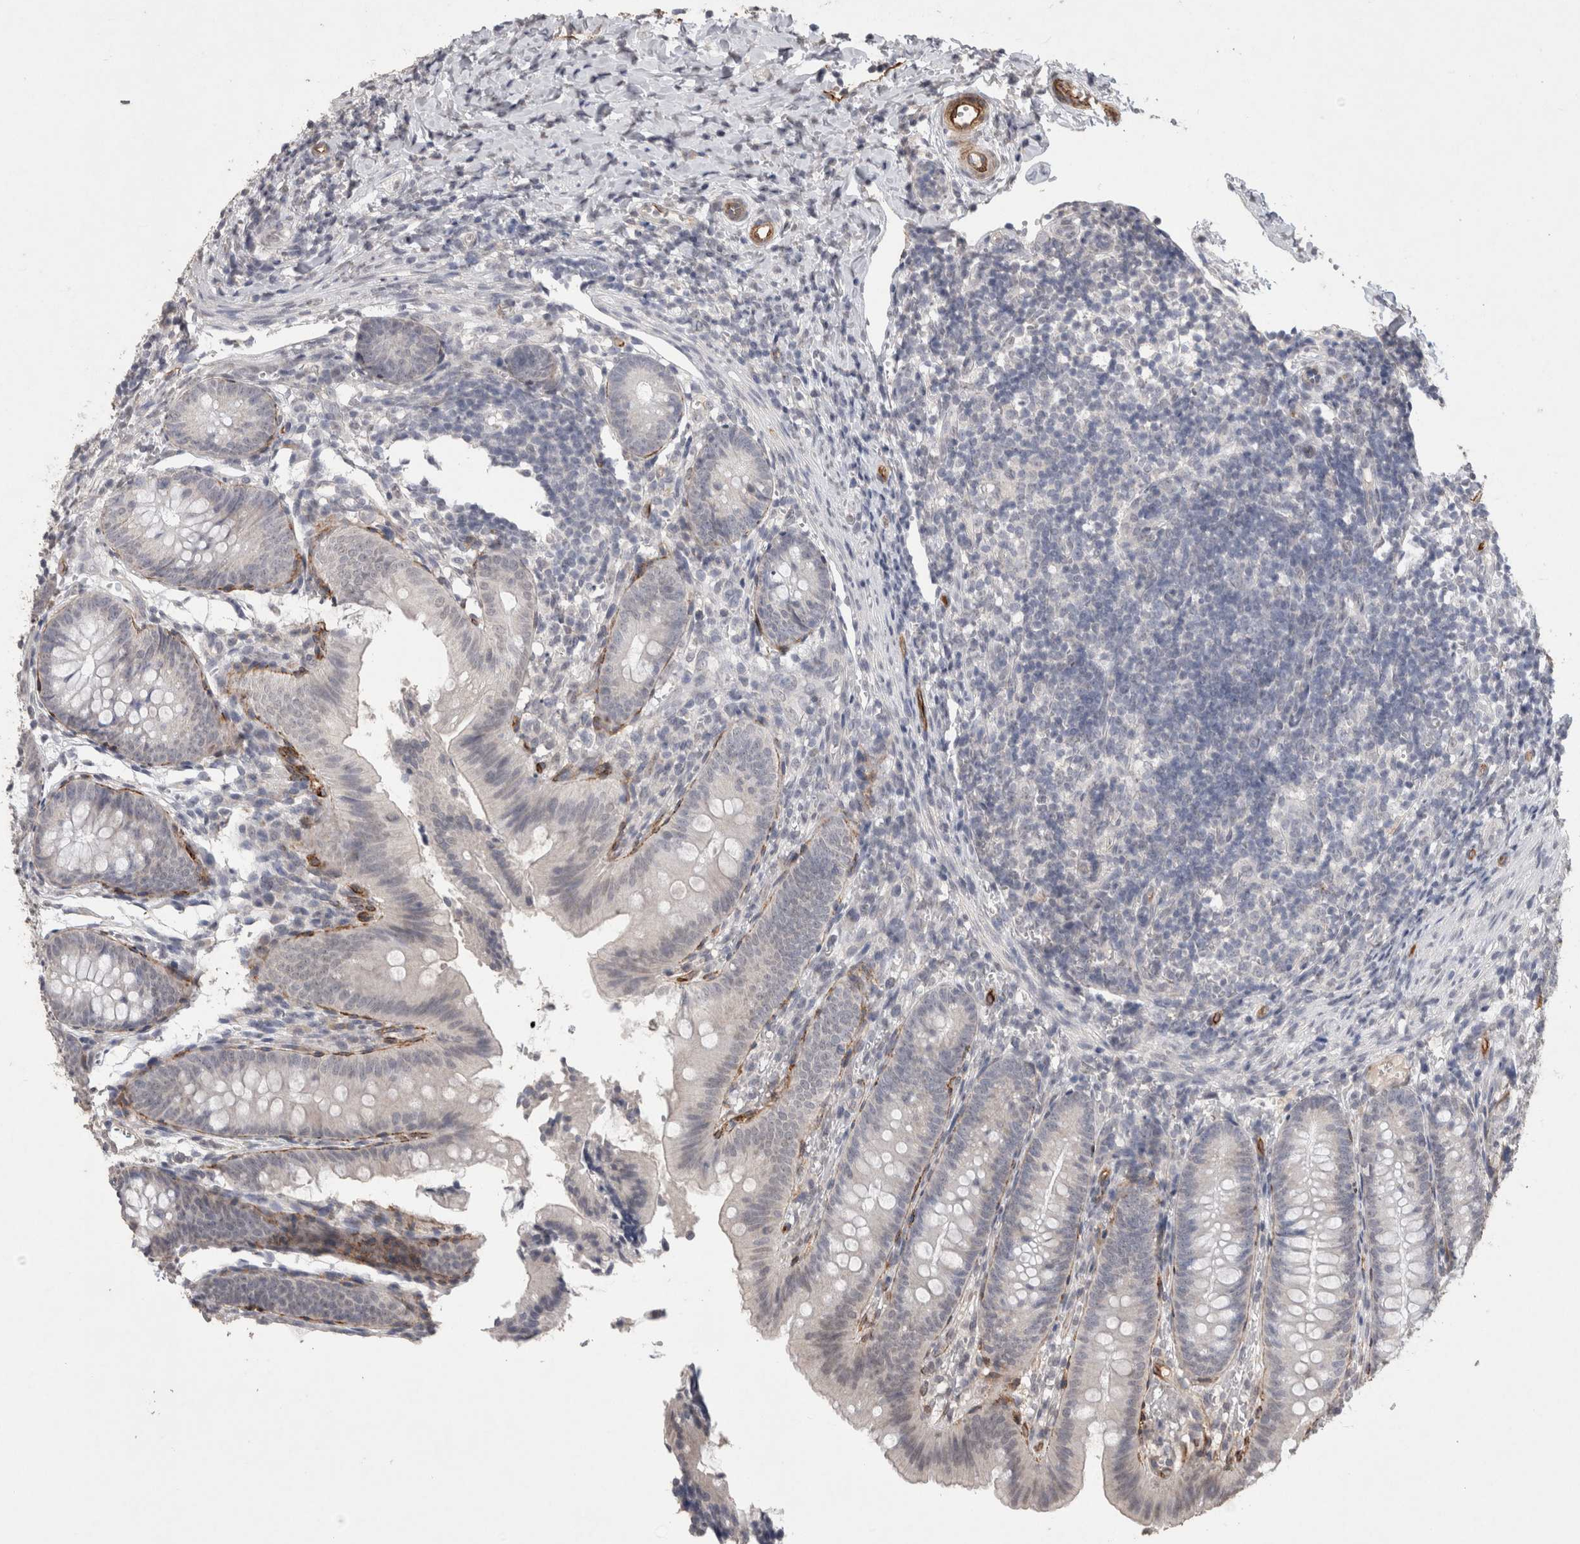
{"staining": {"intensity": "negative", "quantity": "none", "location": "none"}, "tissue": "appendix", "cell_type": "Glandular cells", "image_type": "normal", "snomed": [{"axis": "morphology", "description": "Normal tissue, NOS"}, {"axis": "topography", "description": "Appendix"}], "caption": "This image is of benign appendix stained with immunohistochemistry (IHC) to label a protein in brown with the nuclei are counter-stained blue. There is no staining in glandular cells.", "gene": "CDH13", "patient": {"sex": "male", "age": 1}}